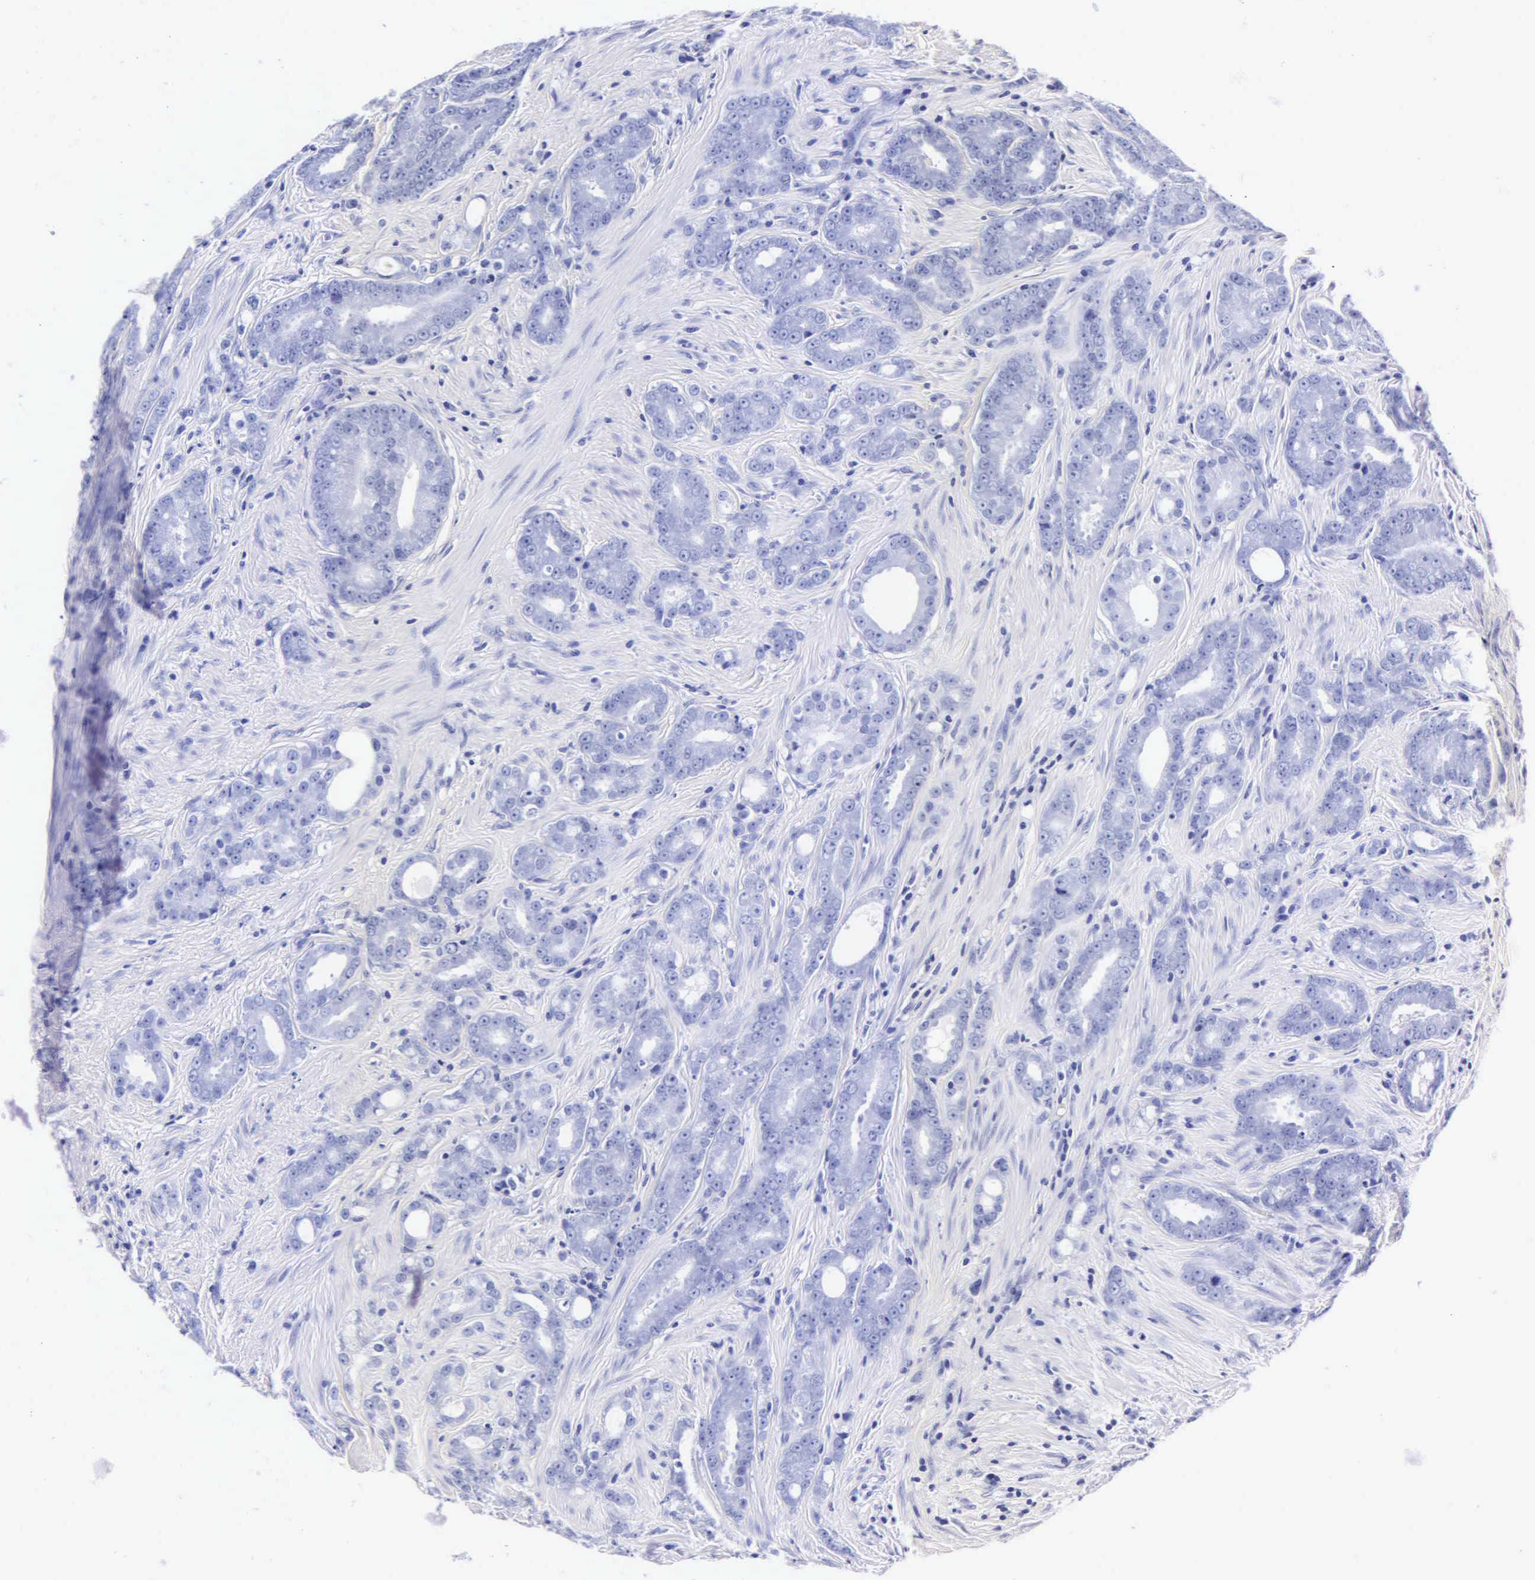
{"staining": {"intensity": "negative", "quantity": "none", "location": "none"}, "tissue": "prostate cancer", "cell_type": "Tumor cells", "image_type": "cancer", "snomed": [{"axis": "morphology", "description": "Adenocarcinoma, Medium grade"}, {"axis": "topography", "description": "Prostate"}], "caption": "Immunohistochemistry (IHC) photomicrograph of human prostate cancer (adenocarcinoma (medium-grade)) stained for a protein (brown), which displays no staining in tumor cells. (IHC, brightfield microscopy, high magnification).", "gene": "MB", "patient": {"sex": "male", "age": 59}}